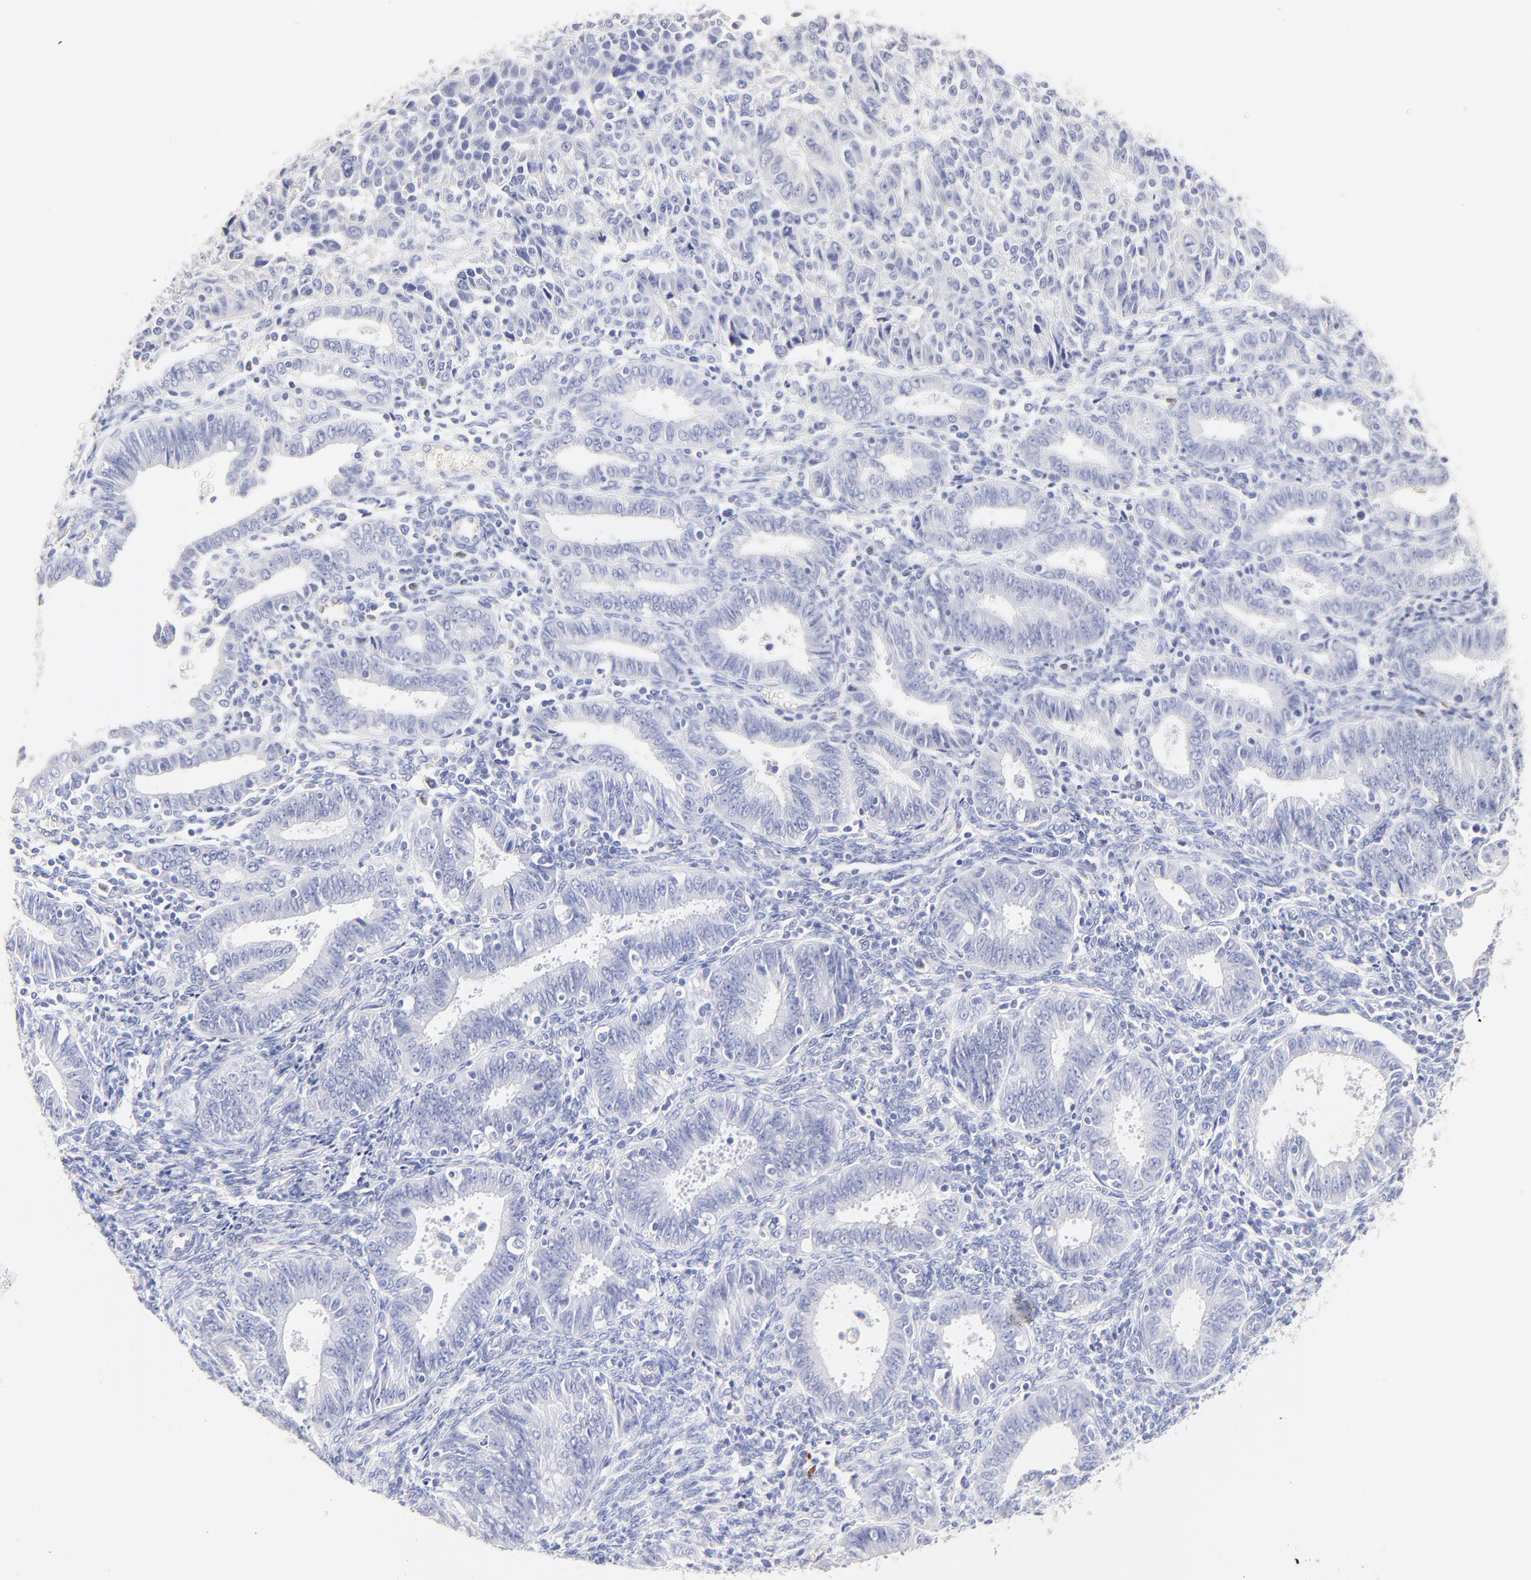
{"staining": {"intensity": "negative", "quantity": "none", "location": "none"}, "tissue": "endometrial cancer", "cell_type": "Tumor cells", "image_type": "cancer", "snomed": [{"axis": "morphology", "description": "Adenocarcinoma, NOS"}, {"axis": "topography", "description": "Endometrium"}], "caption": "The immunohistochemistry image has no significant expression in tumor cells of endometrial cancer tissue.", "gene": "ASB9", "patient": {"sex": "female", "age": 42}}